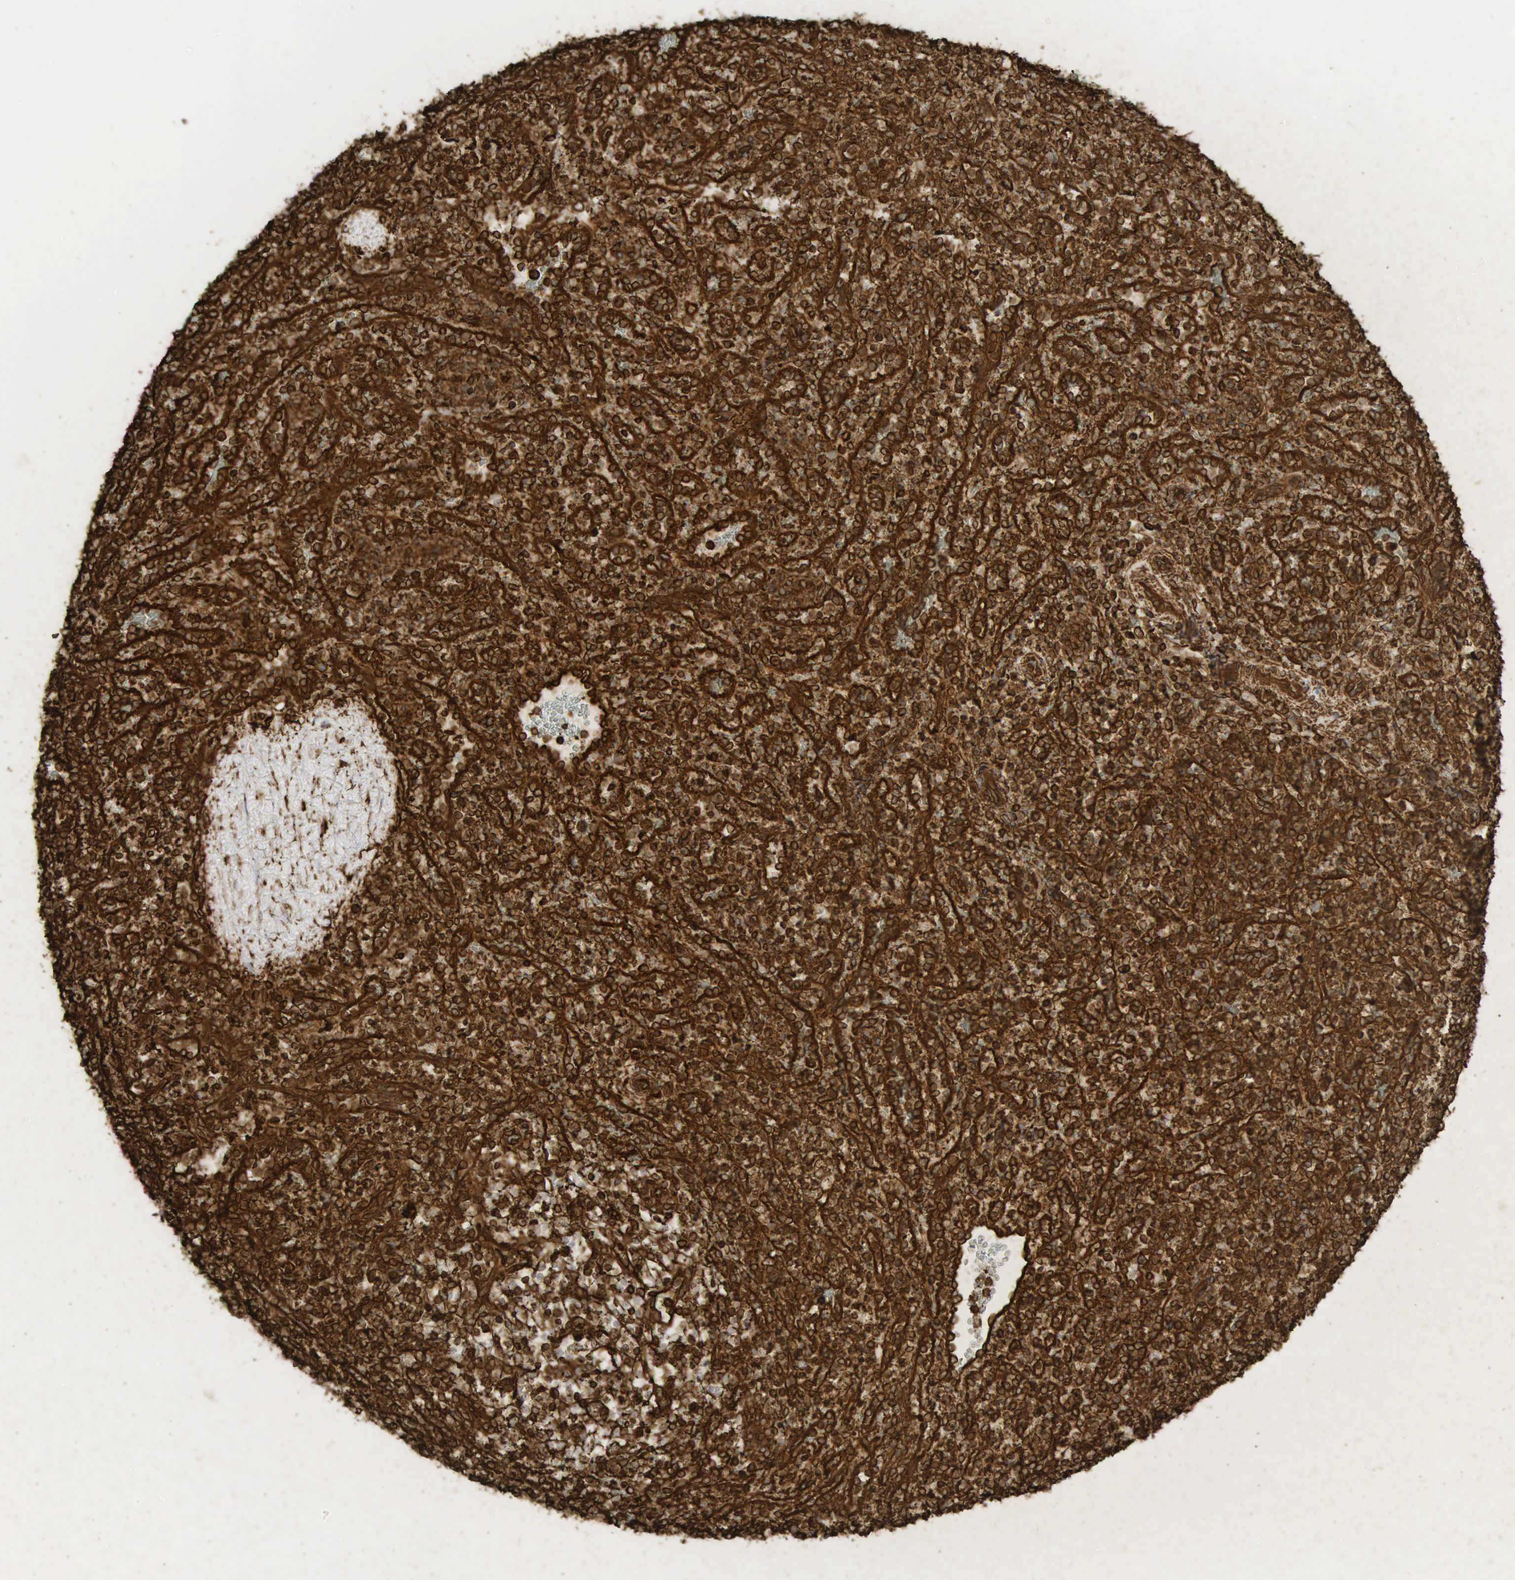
{"staining": {"intensity": "strong", "quantity": ">75%", "location": "cytoplasmic/membranous"}, "tissue": "spleen", "cell_type": "Cells in red pulp", "image_type": "normal", "snomed": [{"axis": "morphology", "description": "Normal tissue, NOS"}, {"axis": "topography", "description": "Spleen"}], "caption": "Protein positivity by immunohistochemistry reveals strong cytoplasmic/membranous positivity in approximately >75% of cells in red pulp in unremarkable spleen. (DAB = brown stain, brightfield microscopy at high magnification).", "gene": "VIM", "patient": {"sex": "female", "age": 21}}